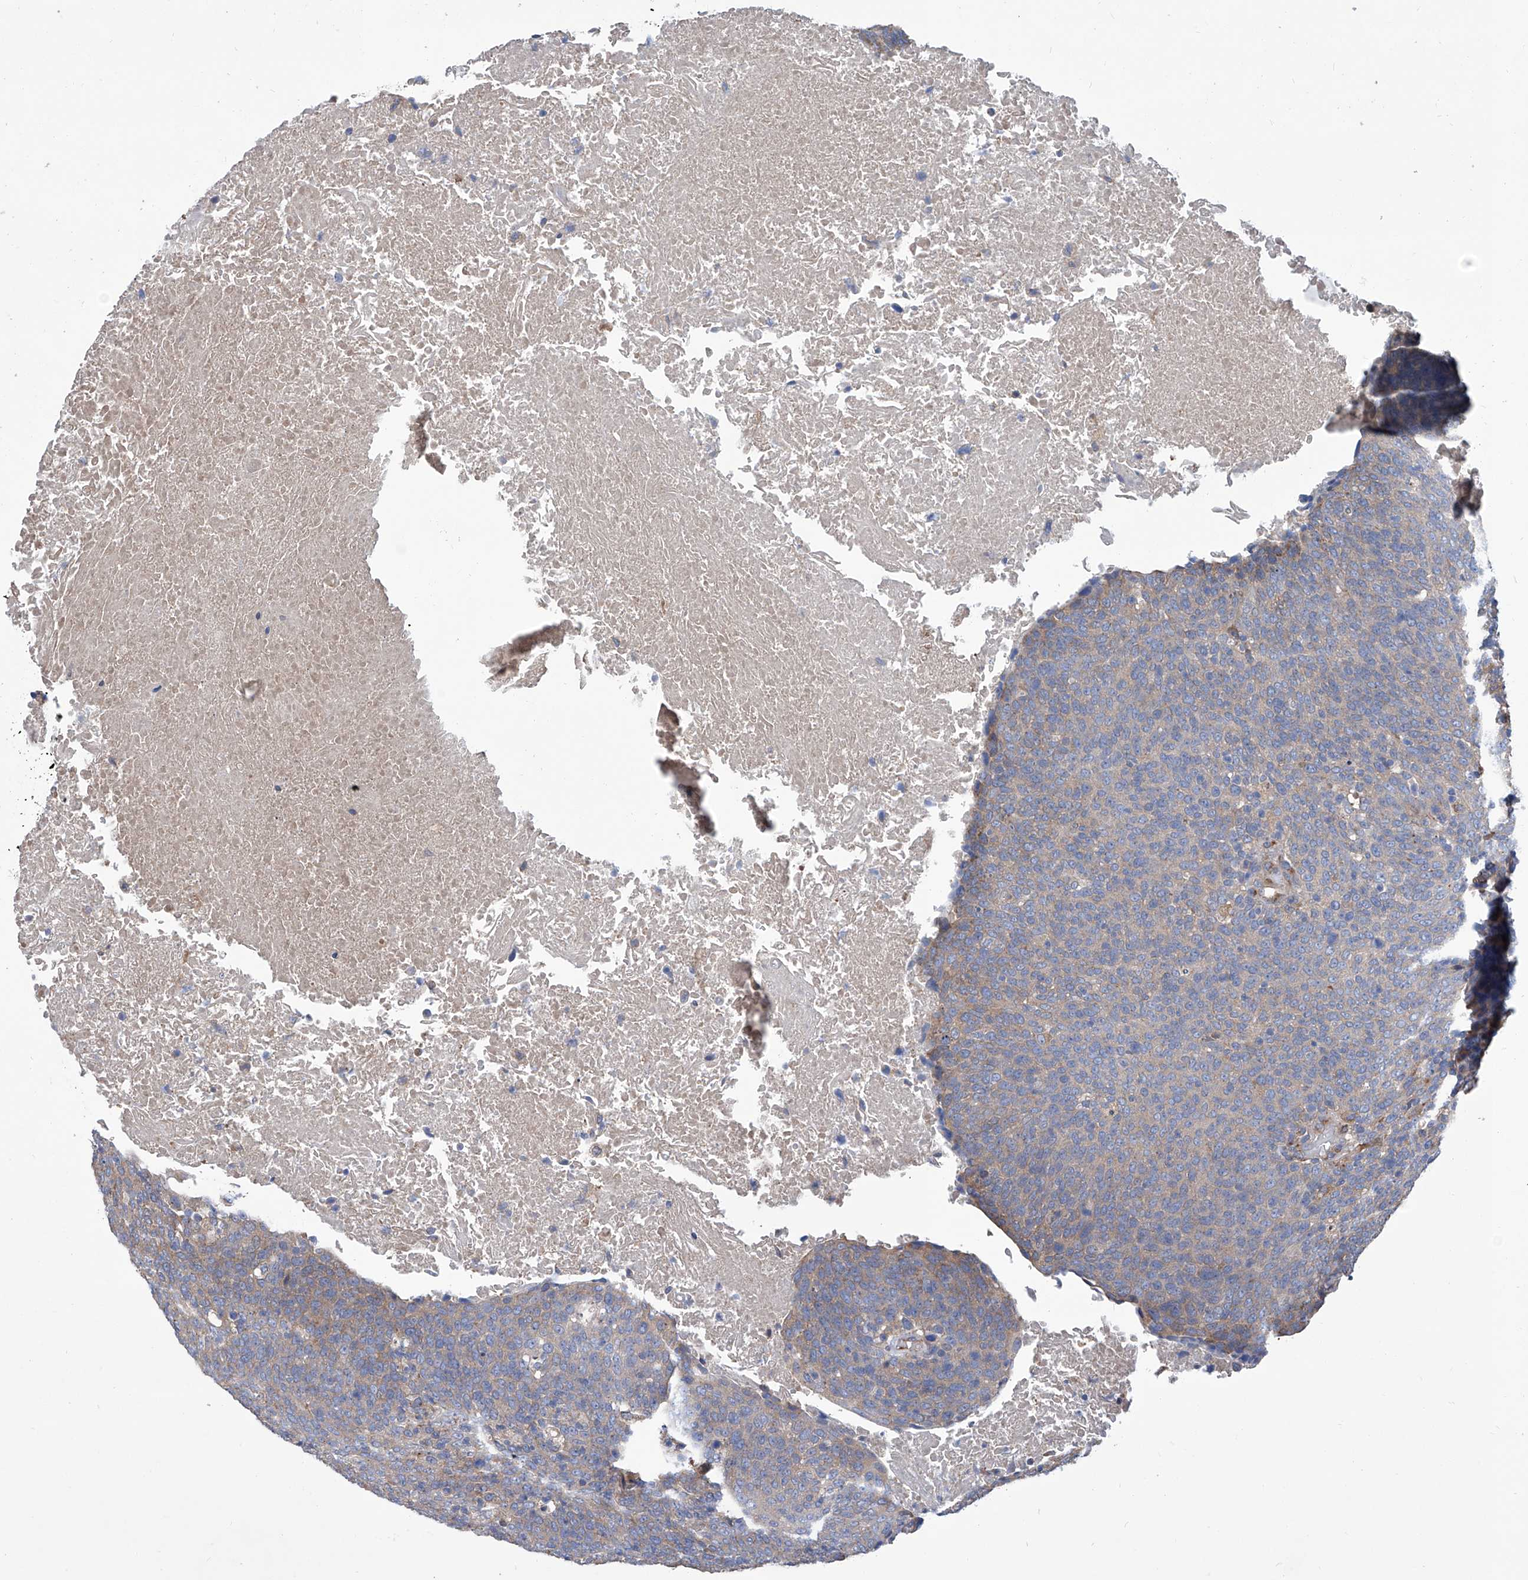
{"staining": {"intensity": "weak", "quantity": "25%-75%", "location": "cytoplasmic/membranous"}, "tissue": "head and neck cancer", "cell_type": "Tumor cells", "image_type": "cancer", "snomed": [{"axis": "morphology", "description": "Squamous cell carcinoma, NOS"}, {"axis": "morphology", "description": "Squamous cell carcinoma, metastatic, NOS"}, {"axis": "topography", "description": "Lymph node"}, {"axis": "topography", "description": "Head-Neck"}], "caption": "A low amount of weak cytoplasmic/membranous staining is appreciated in approximately 25%-75% of tumor cells in head and neck cancer tissue.", "gene": "SMS", "patient": {"sex": "male", "age": 62}}